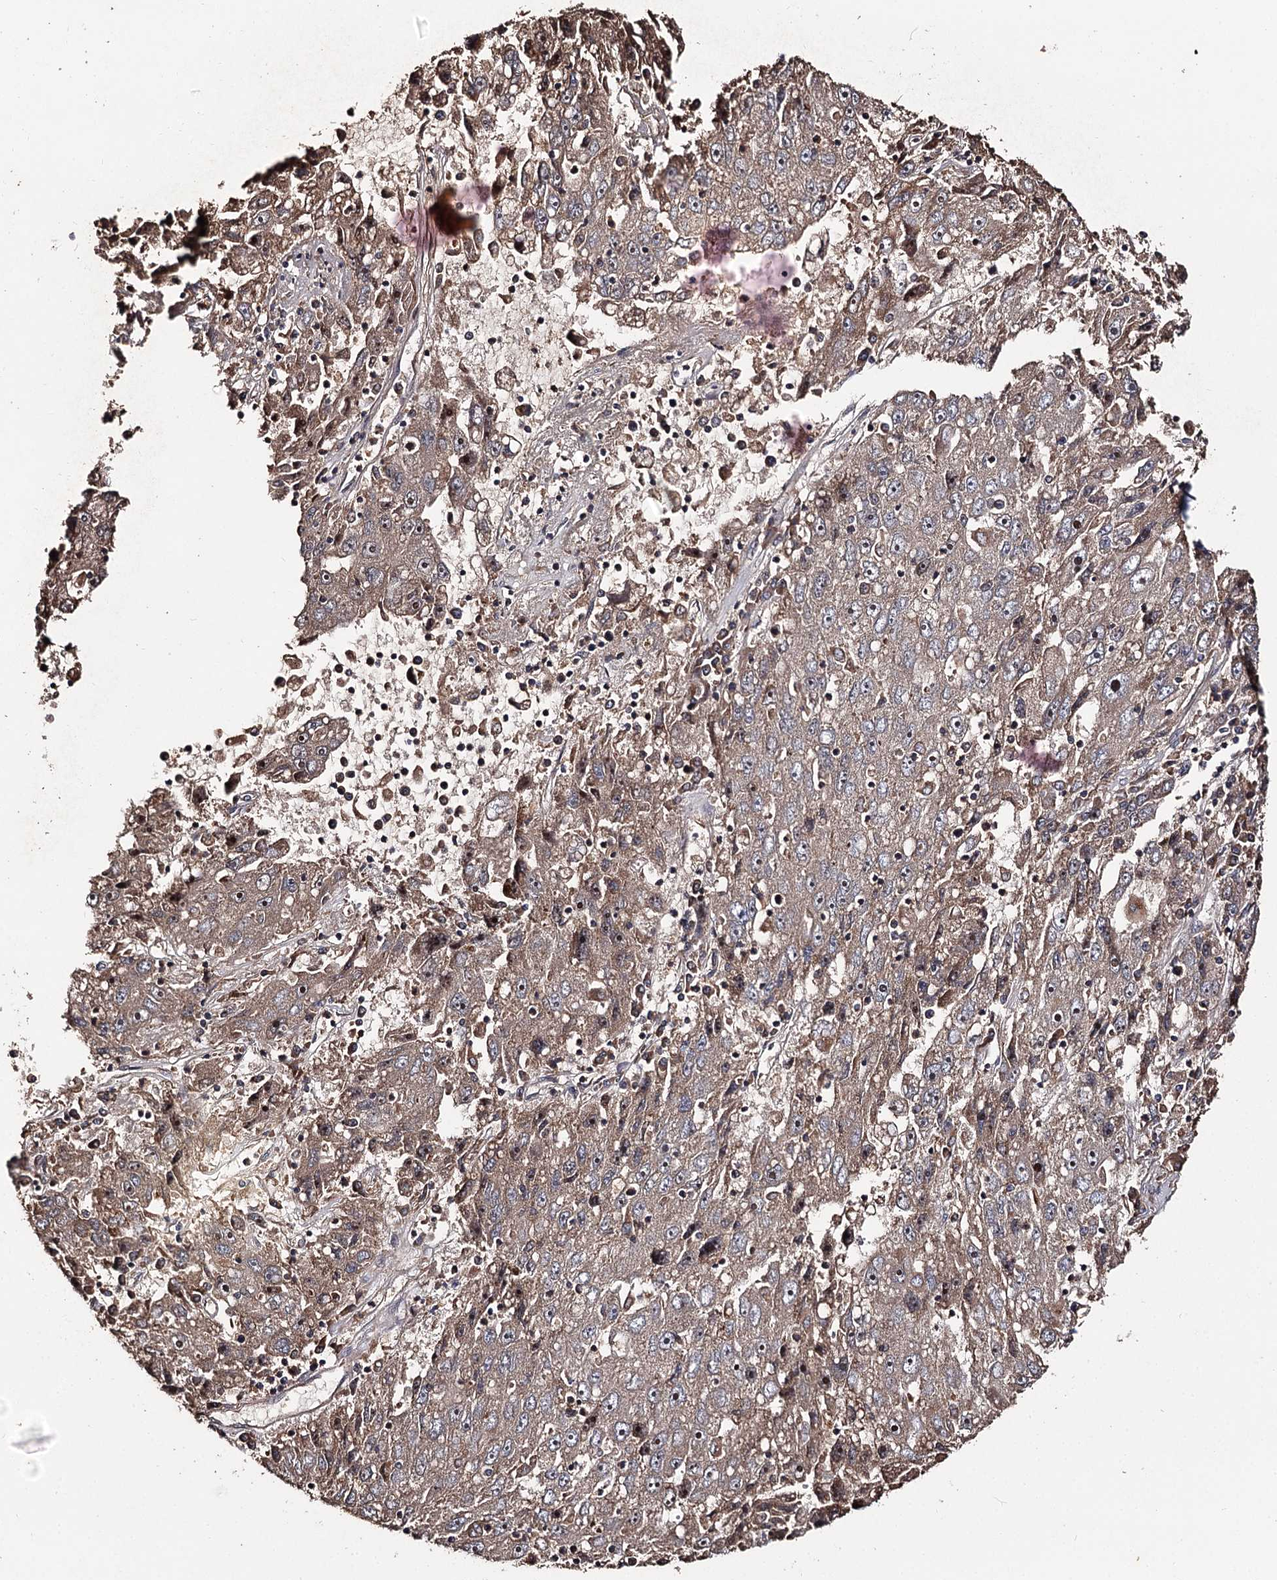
{"staining": {"intensity": "moderate", "quantity": ">75%", "location": "cytoplasmic/membranous,nuclear"}, "tissue": "liver cancer", "cell_type": "Tumor cells", "image_type": "cancer", "snomed": [{"axis": "morphology", "description": "Carcinoma, Hepatocellular, NOS"}, {"axis": "topography", "description": "Liver"}], "caption": "Human liver cancer (hepatocellular carcinoma) stained with a protein marker exhibits moderate staining in tumor cells.", "gene": "FAM53B", "patient": {"sex": "male", "age": 49}}